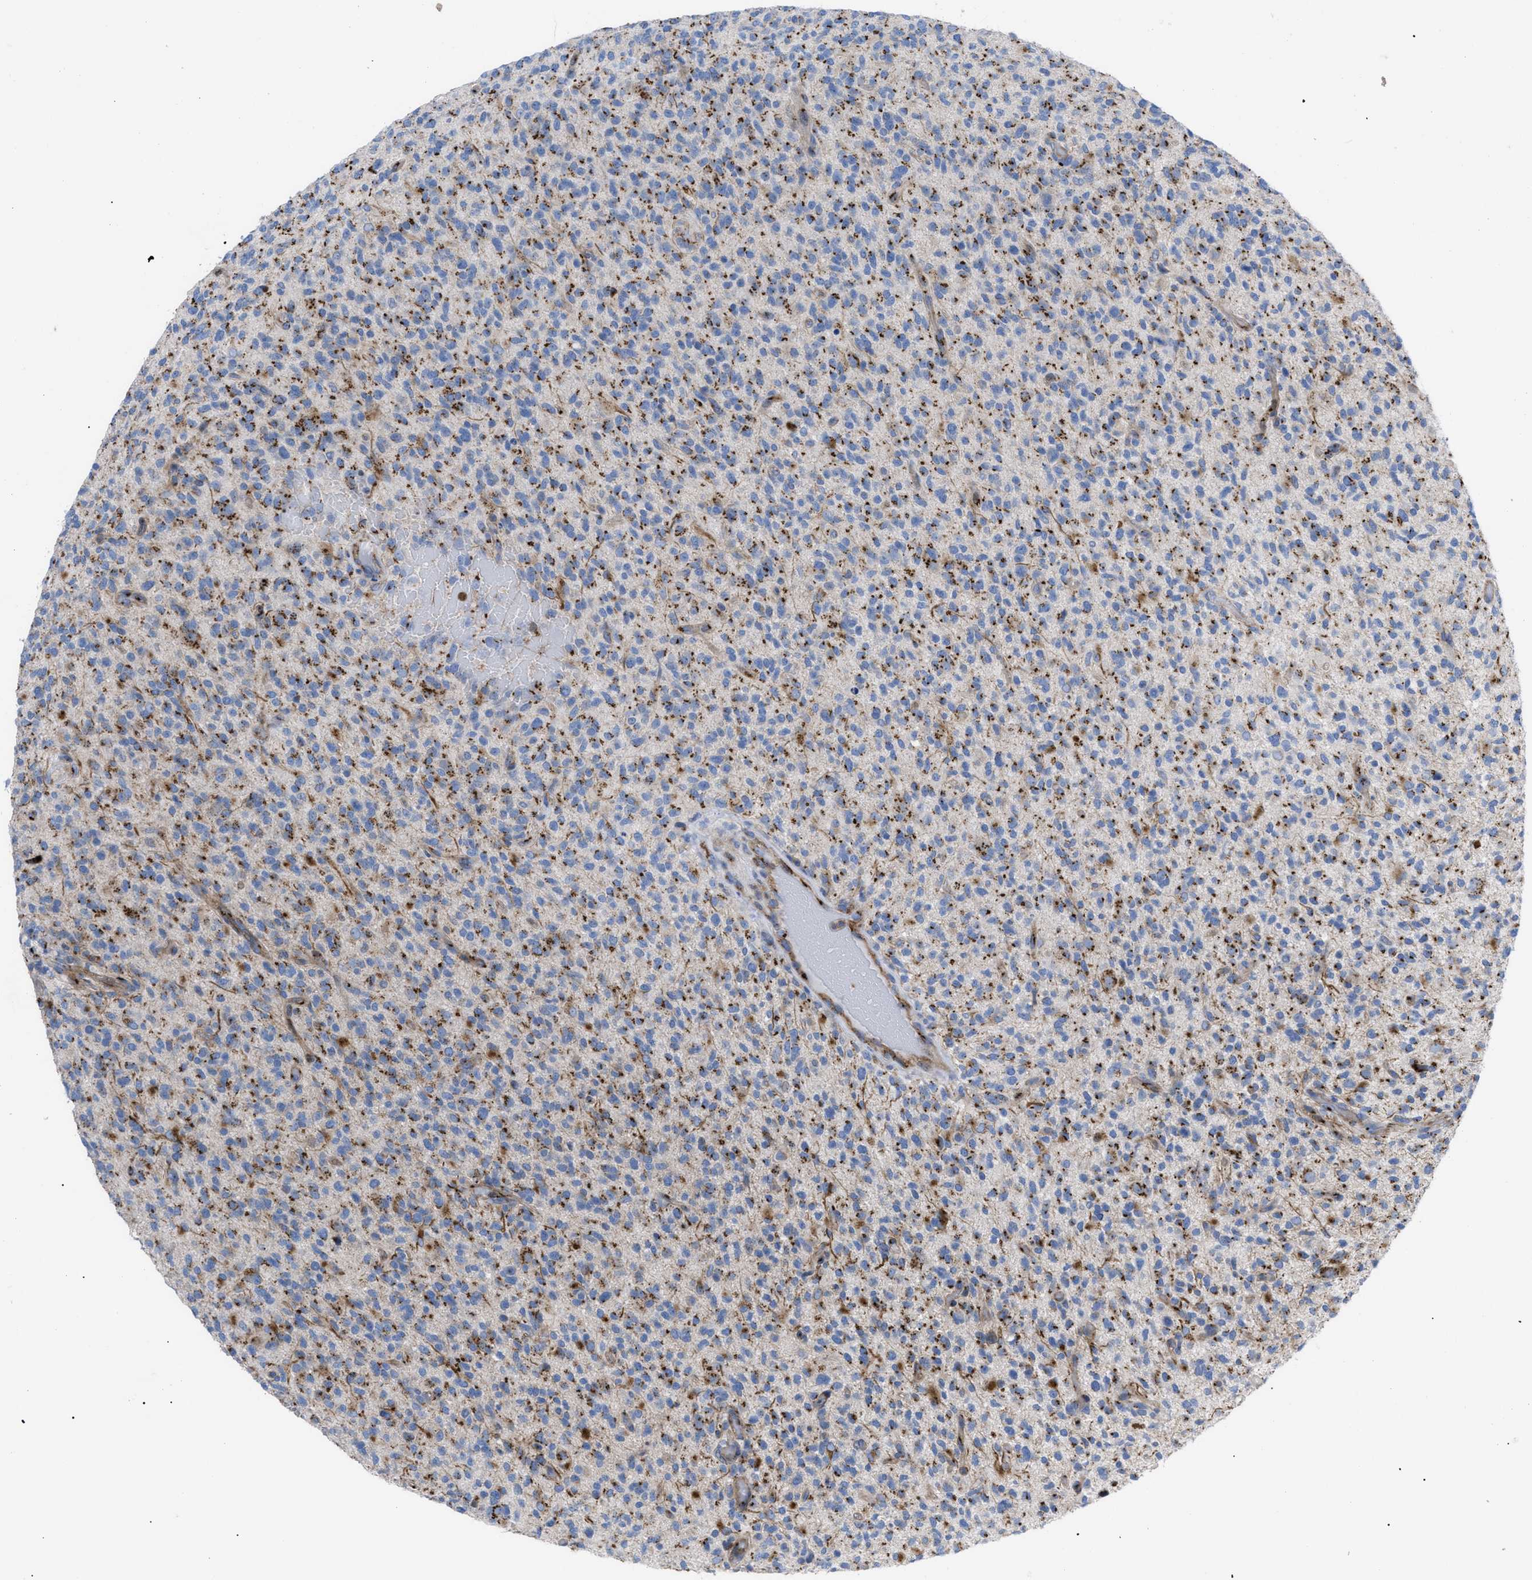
{"staining": {"intensity": "moderate", "quantity": ">75%", "location": "cytoplasmic/membranous"}, "tissue": "glioma", "cell_type": "Tumor cells", "image_type": "cancer", "snomed": [{"axis": "morphology", "description": "Glioma, malignant, High grade"}, {"axis": "topography", "description": "Brain"}], "caption": "IHC photomicrograph of neoplastic tissue: human glioma stained using immunohistochemistry (IHC) displays medium levels of moderate protein expression localized specifically in the cytoplasmic/membranous of tumor cells, appearing as a cytoplasmic/membranous brown color.", "gene": "TMEM17", "patient": {"sex": "male", "age": 71}}